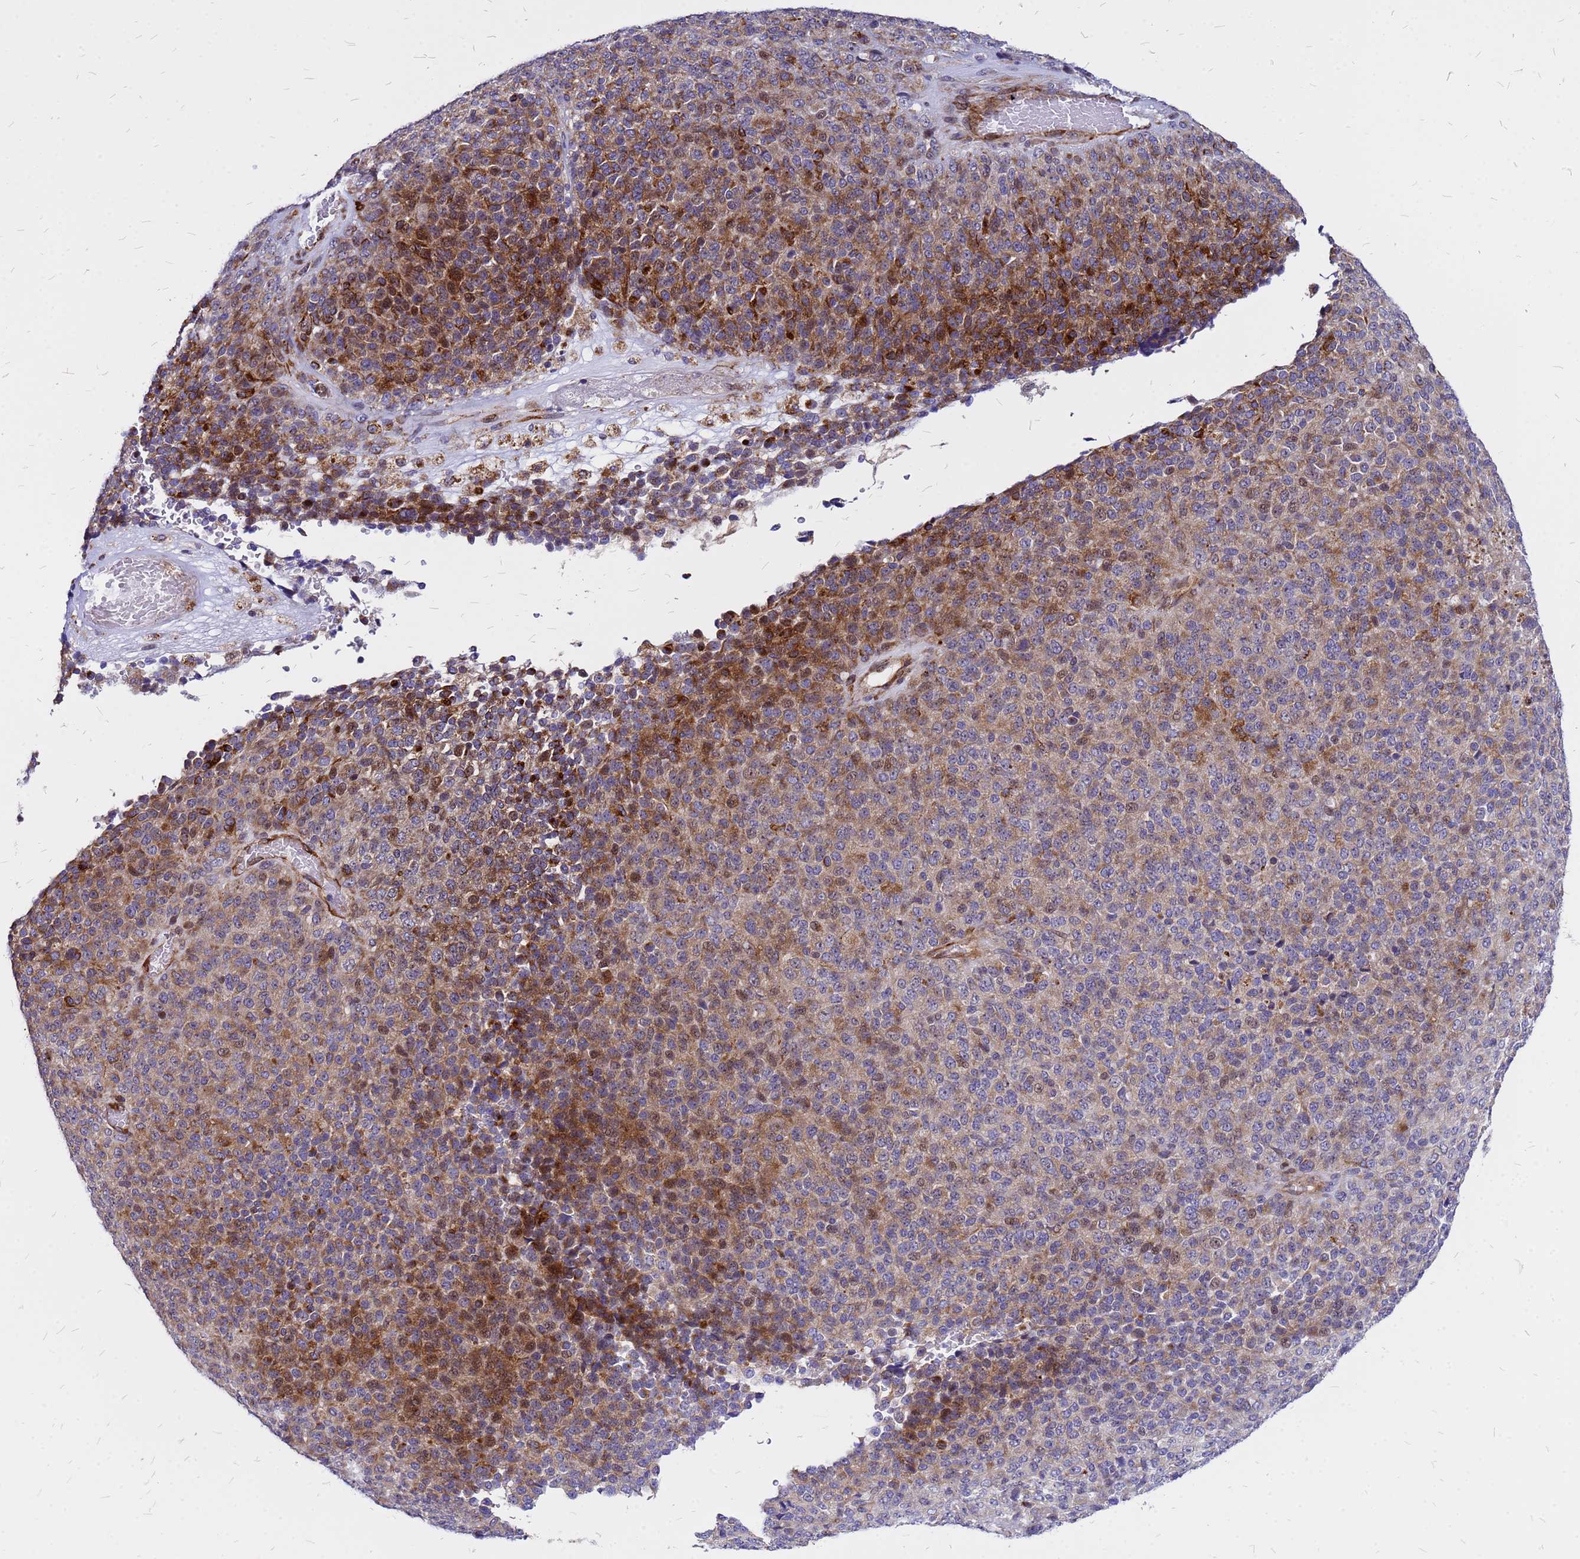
{"staining": {"intensity": "moderate", "quantity": "25%-75%", "location": "cytoplasmic/membranous,nuclear"}, "tissue": "melanoma", "cell_type": "Tumor cells", "image_type": "cancer", "snomed": [{"axis": "morphology", "description": "Malignant melanoma, Metastatic site"}, {"axis": "topography", "description": "Brain"}], "caption": "A medium amount of moderate cytoplasmic/membranous and nuclear positivity is seen in about 25%-75% of tumor cells in melanoma tissue.", "gene": "NOSTRIN", "patient": {"sex": "female", "age": 56}}